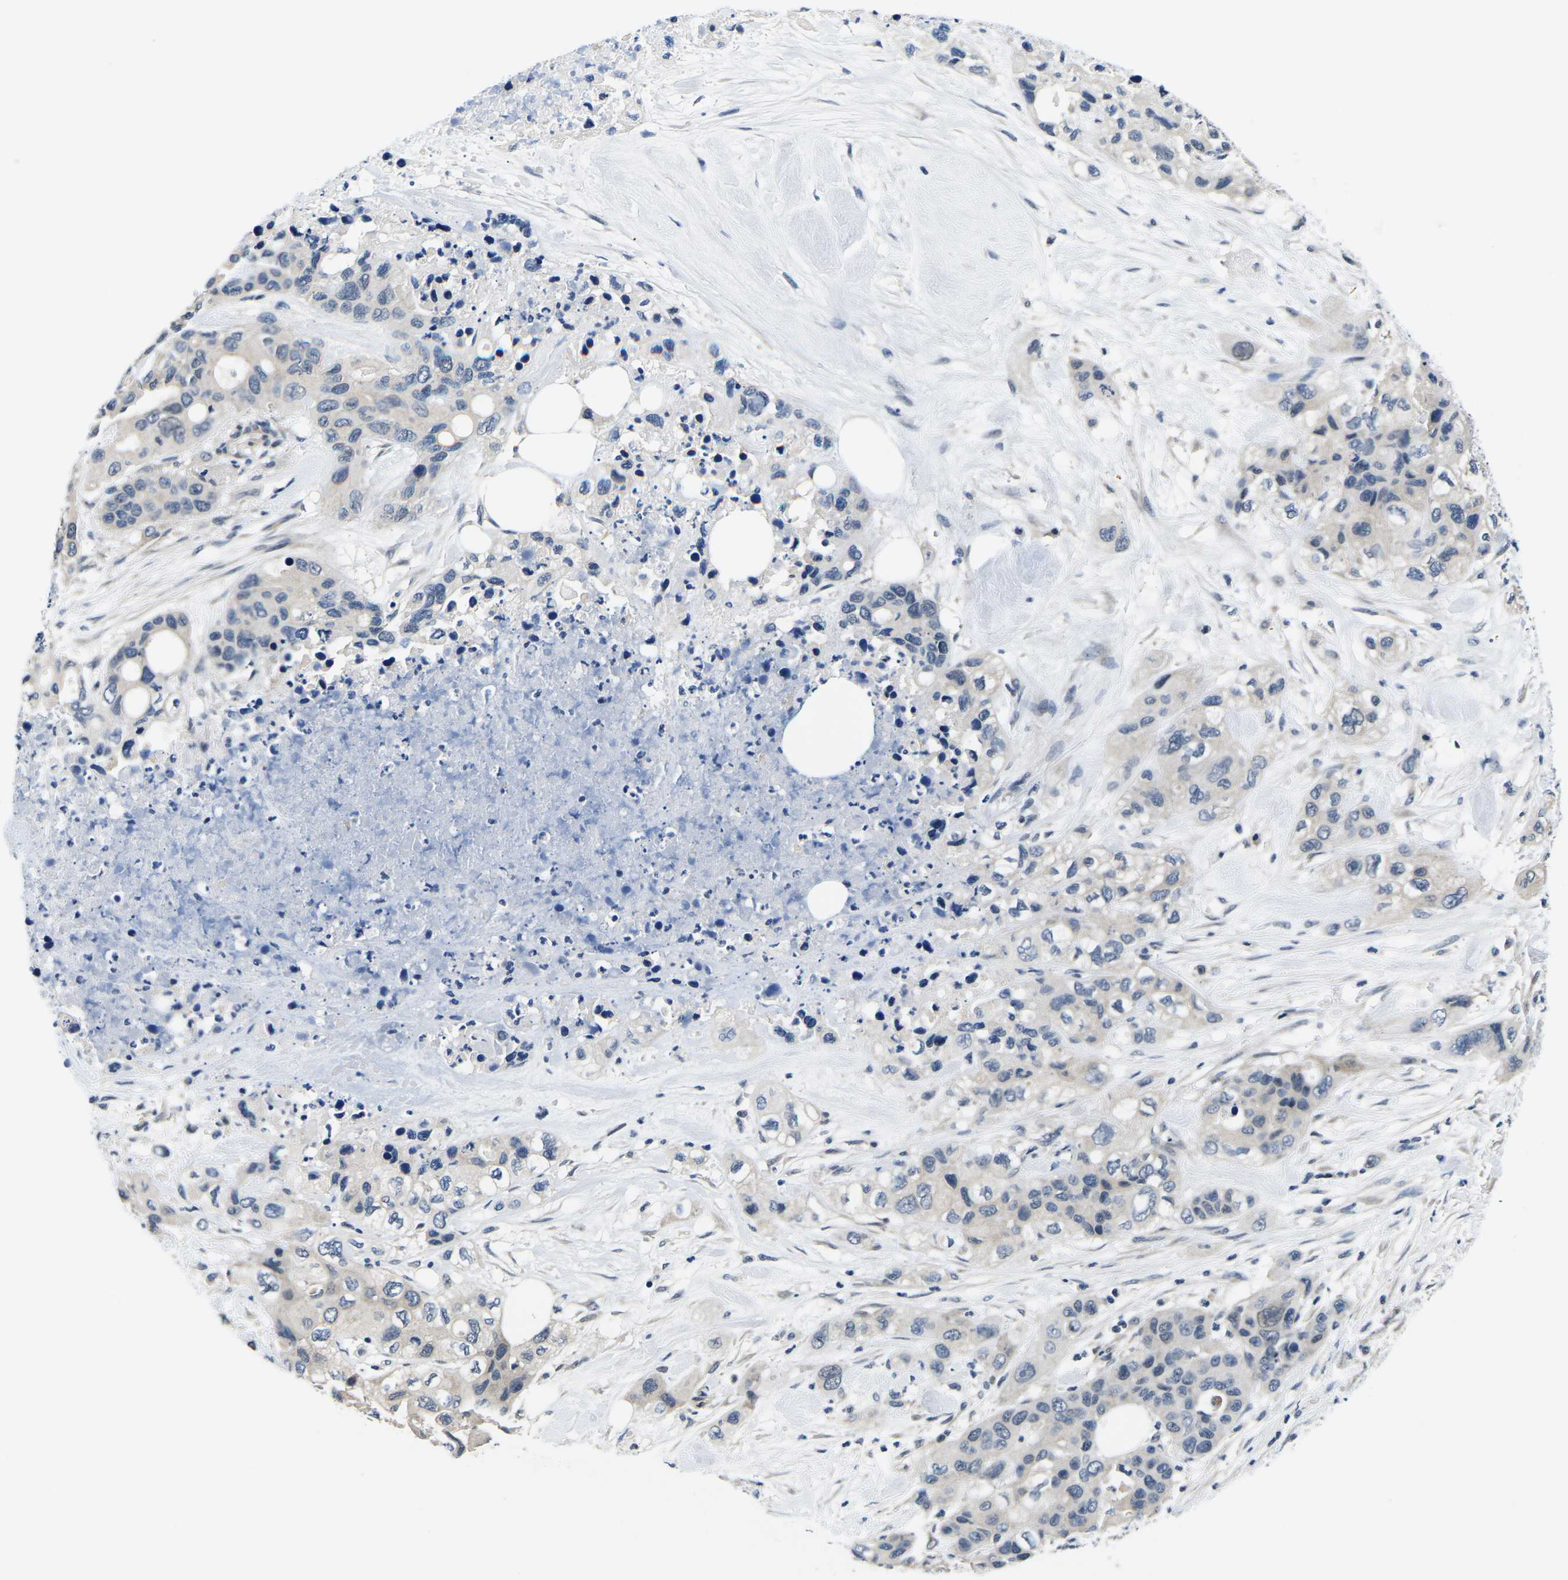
{"staining": {"intensity": "weak", "quantity": ">75%", "location": "cytoplasmic/membranous"}, "tissue": "pancreatic cancer", "cell_type": "Tumor cells", "image_type": "cancer", "snomed": [{"axis": "morphology", "description": "Adenocarcinoma, NOS"}, {"axis": "topography", "description": "Pancreas"}], "caption": "Immunohistochemistry (IHC) image of adenocarcinoma (pancreatic) stained for a protein (brown), which displays low levels of weak cytoplasmic/membranous expression in approximately >75% of tumor cells.", "gene": "GSK3B", "patient": {"sex": "female", "age": 71}}